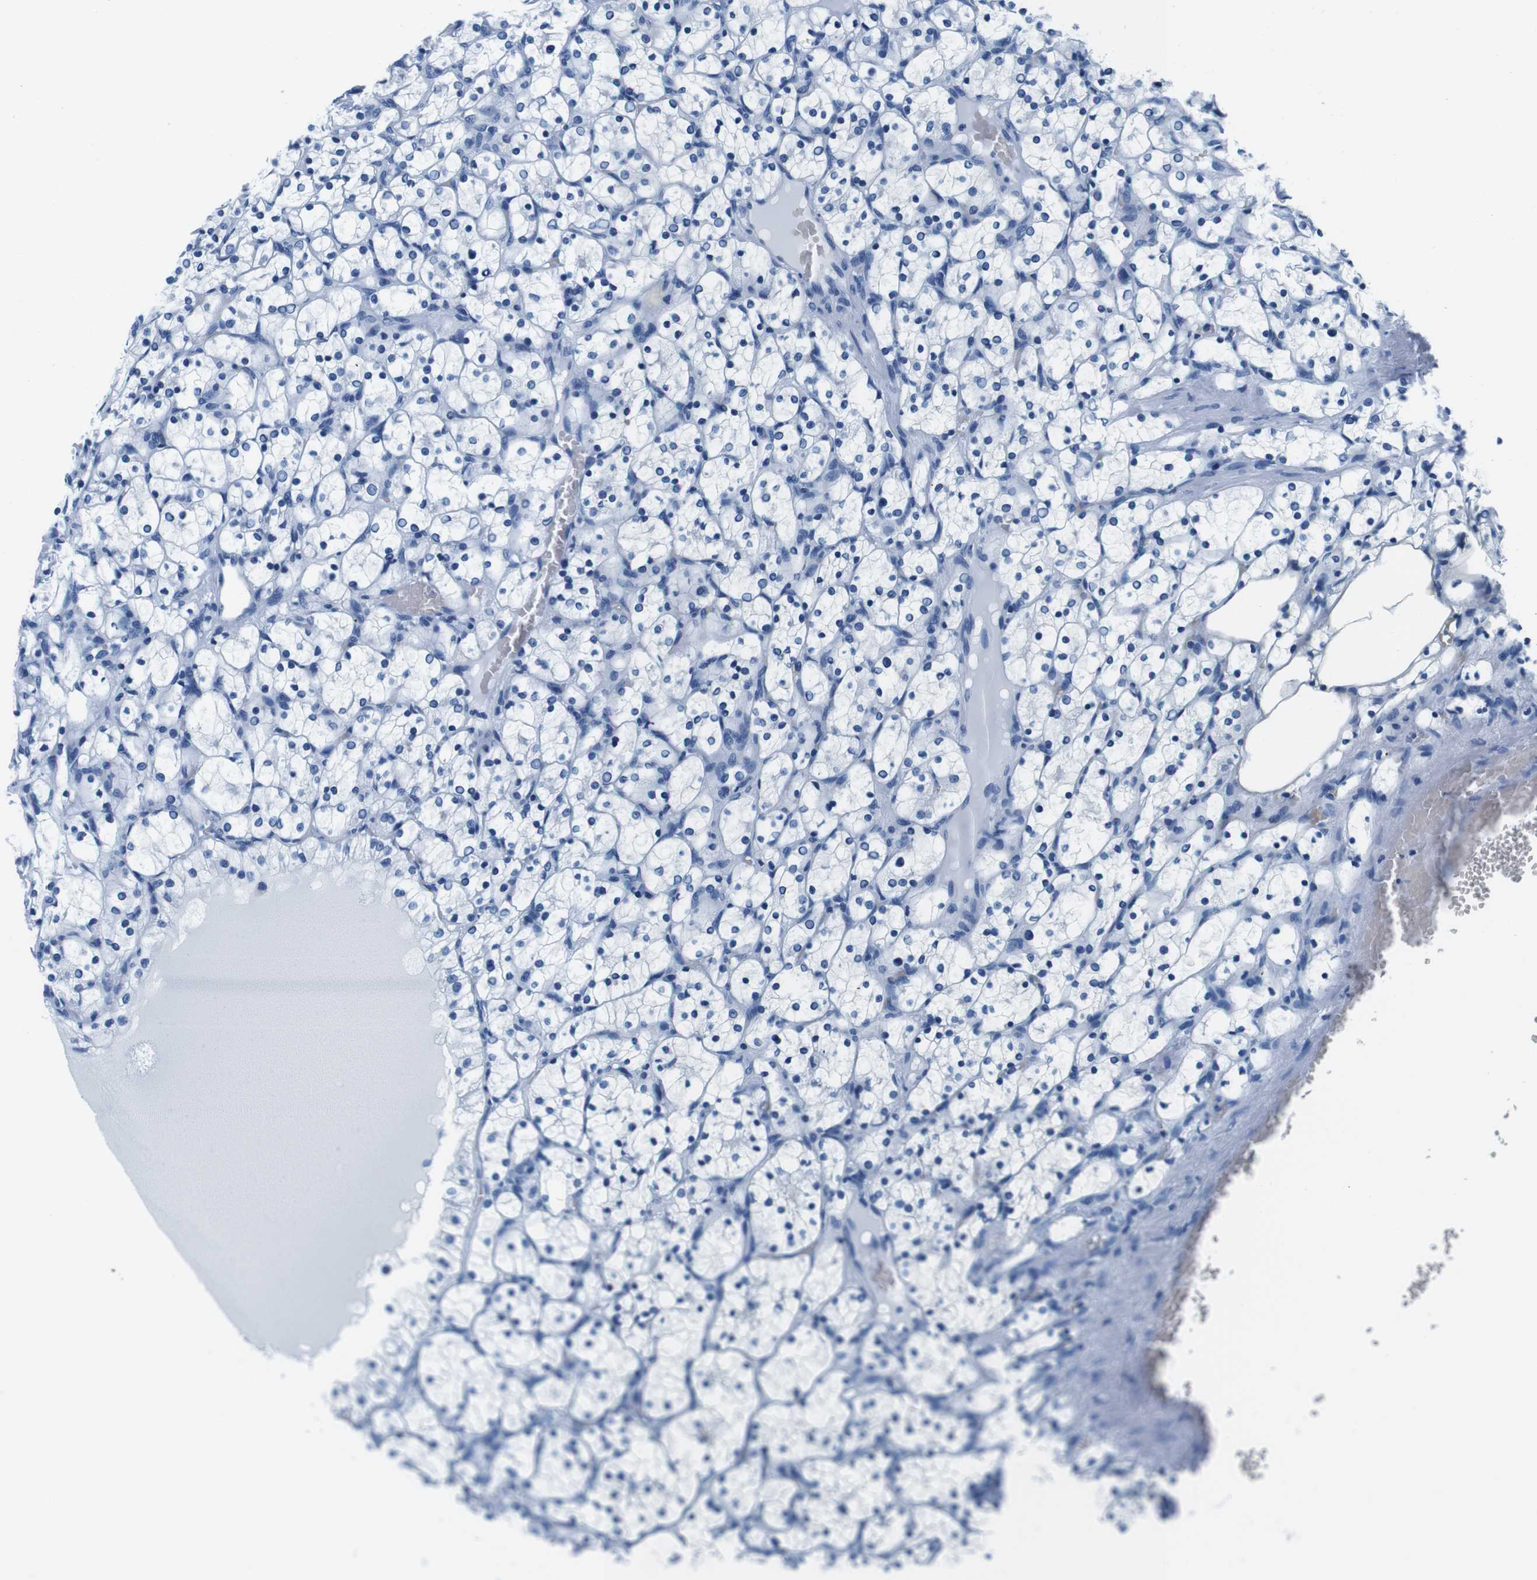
{"staining": {"intensity": "negative", "quantity": "none", "location": "none"}, "tissue": "renal cancer", "cell_type": "Tumor cells", "image_type": "cancer", "snomed": [{"axis": "morphology", "description": "Adenocarcinoma, NOS"}, {"axis": "topography", "description": "Kidney"}], "caption": "Renal cancer stained for a protein using IHC reveals no staining tumor cells.", "gene": "ELANE", "patient": {"sex": "female", "age": 69}}